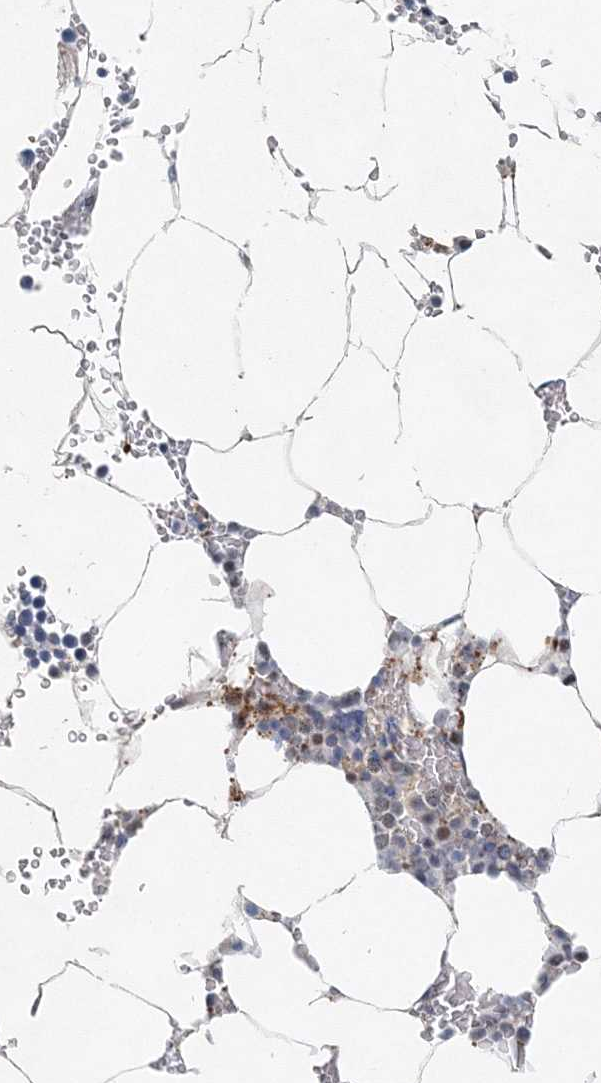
{"staining": {"intensity": "moderate", "quantity": "<25%", "location": "cytoplasmic/membranous"}, "tissue": "bone marrow", "cell_type": "Hematopoietic cells", "image_type": "normal", "snomed": [{"axis": "morphology", "description": "Normal tissue, NOS"}, {"axis": "topography", "description": "Bone marrow"}], "caption": "The immunohistochemical stain highlights moderate cytoplasmic/membranous positivity in hematopoietic cells of normal bone marrow. The staining was performed using DAB (3,3'-diaminobenzidine), with brown indicating positive protein expression. Nuclei are stained blue with hematoxylin.", "gene": "UIMC1", "patient": {"sex": "male", "age": 70}}